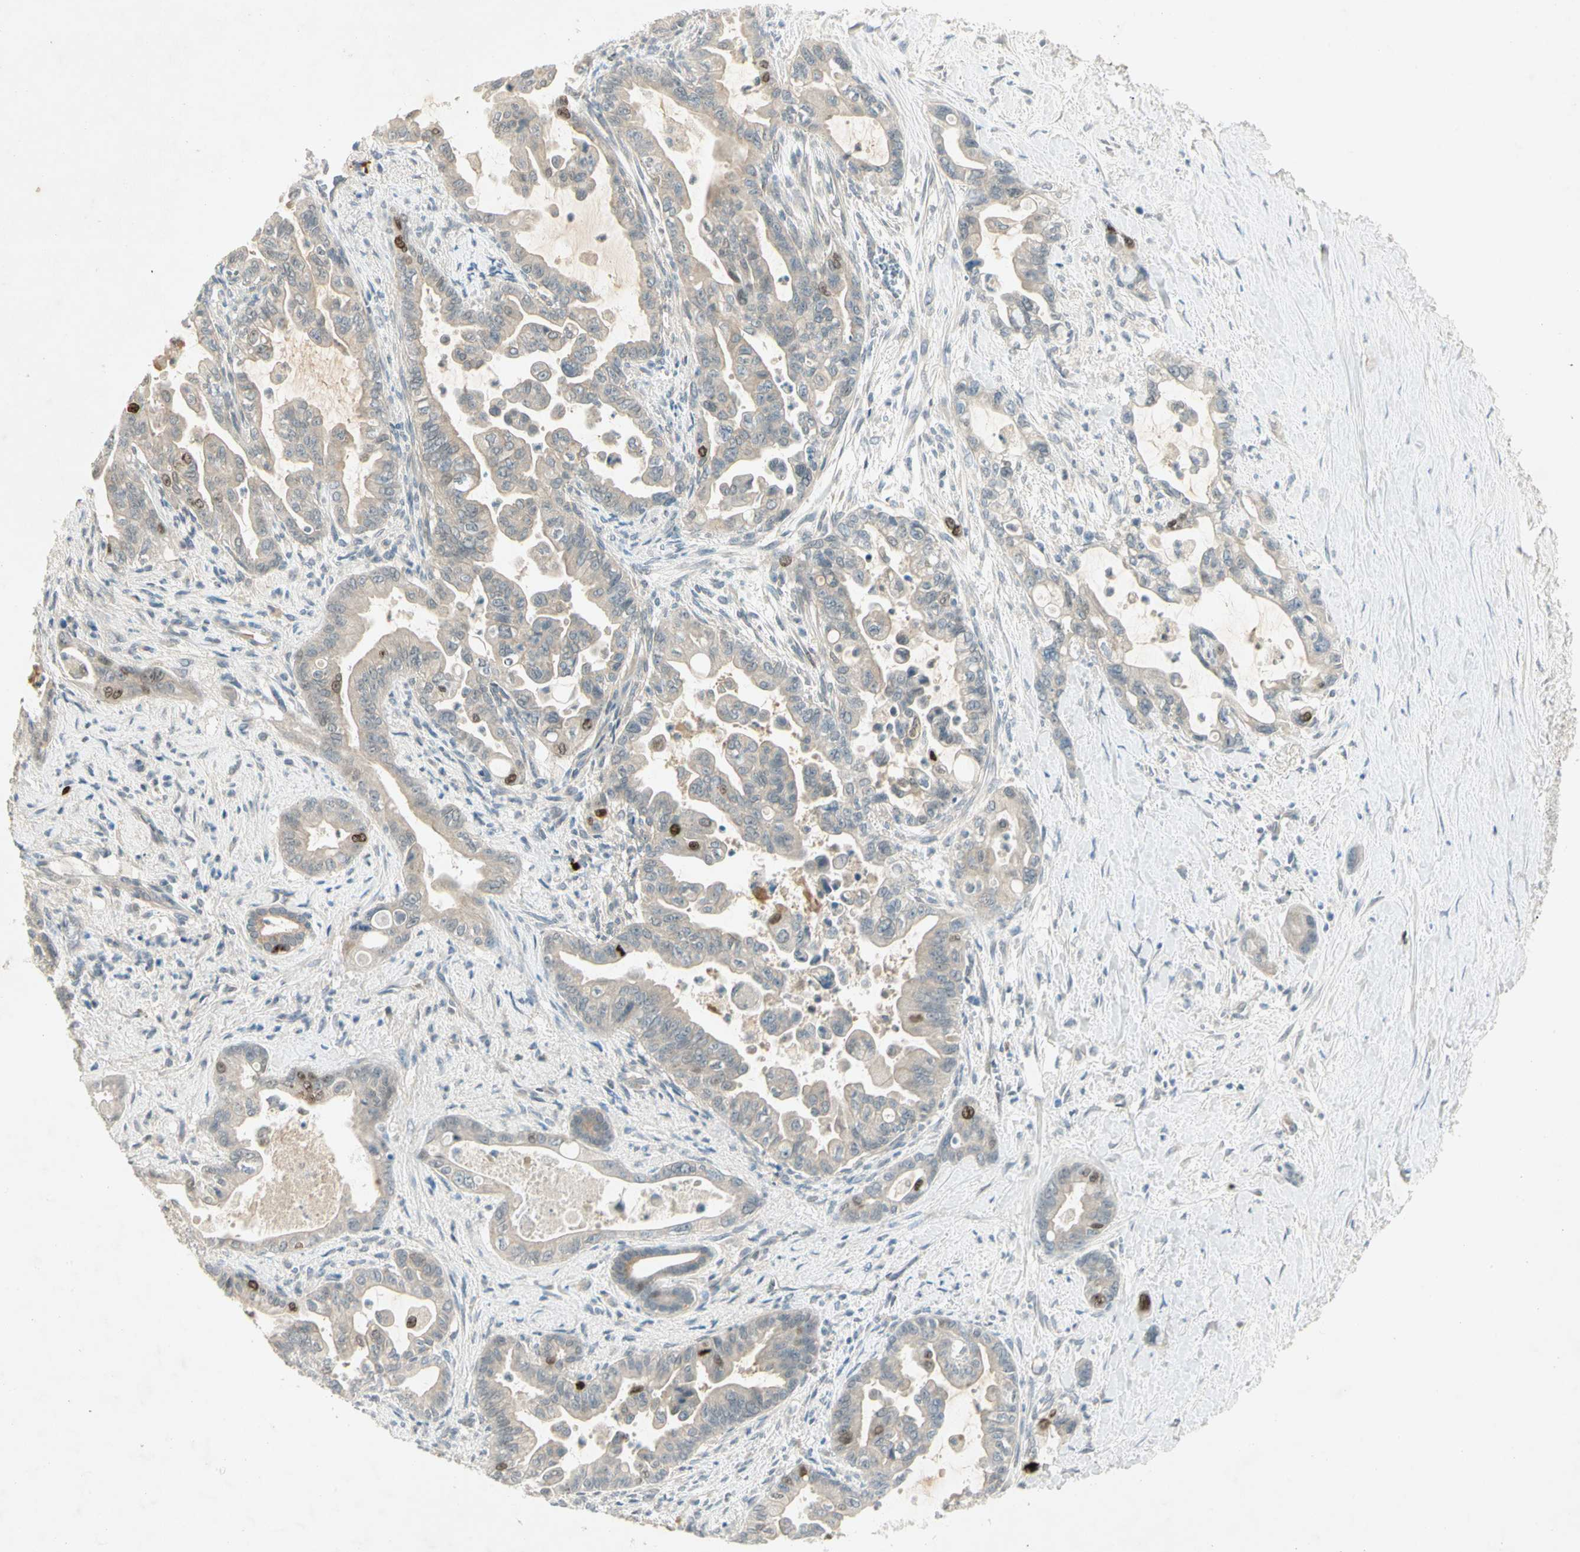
{"staining": {"intensity": "strong", "quantity": "<25%", "location": "nuclear"}, "tissue": "pancreatic cancer", "cell_type": "Tumor cells", "image_type": "cancer", "snomed": [{"axis": "morphology", "description": "Adenocarcinoma, NOS"}, {"axis": "topography", "description": "Pancreas"}], "caption": "Protein staining of adenocarcinoma (pancreatic) tissue displays strong nuclear positivity in about <25% of tumor cells.", "gene": "PITX1", "patient": {"sex": "male", "age": 70}}